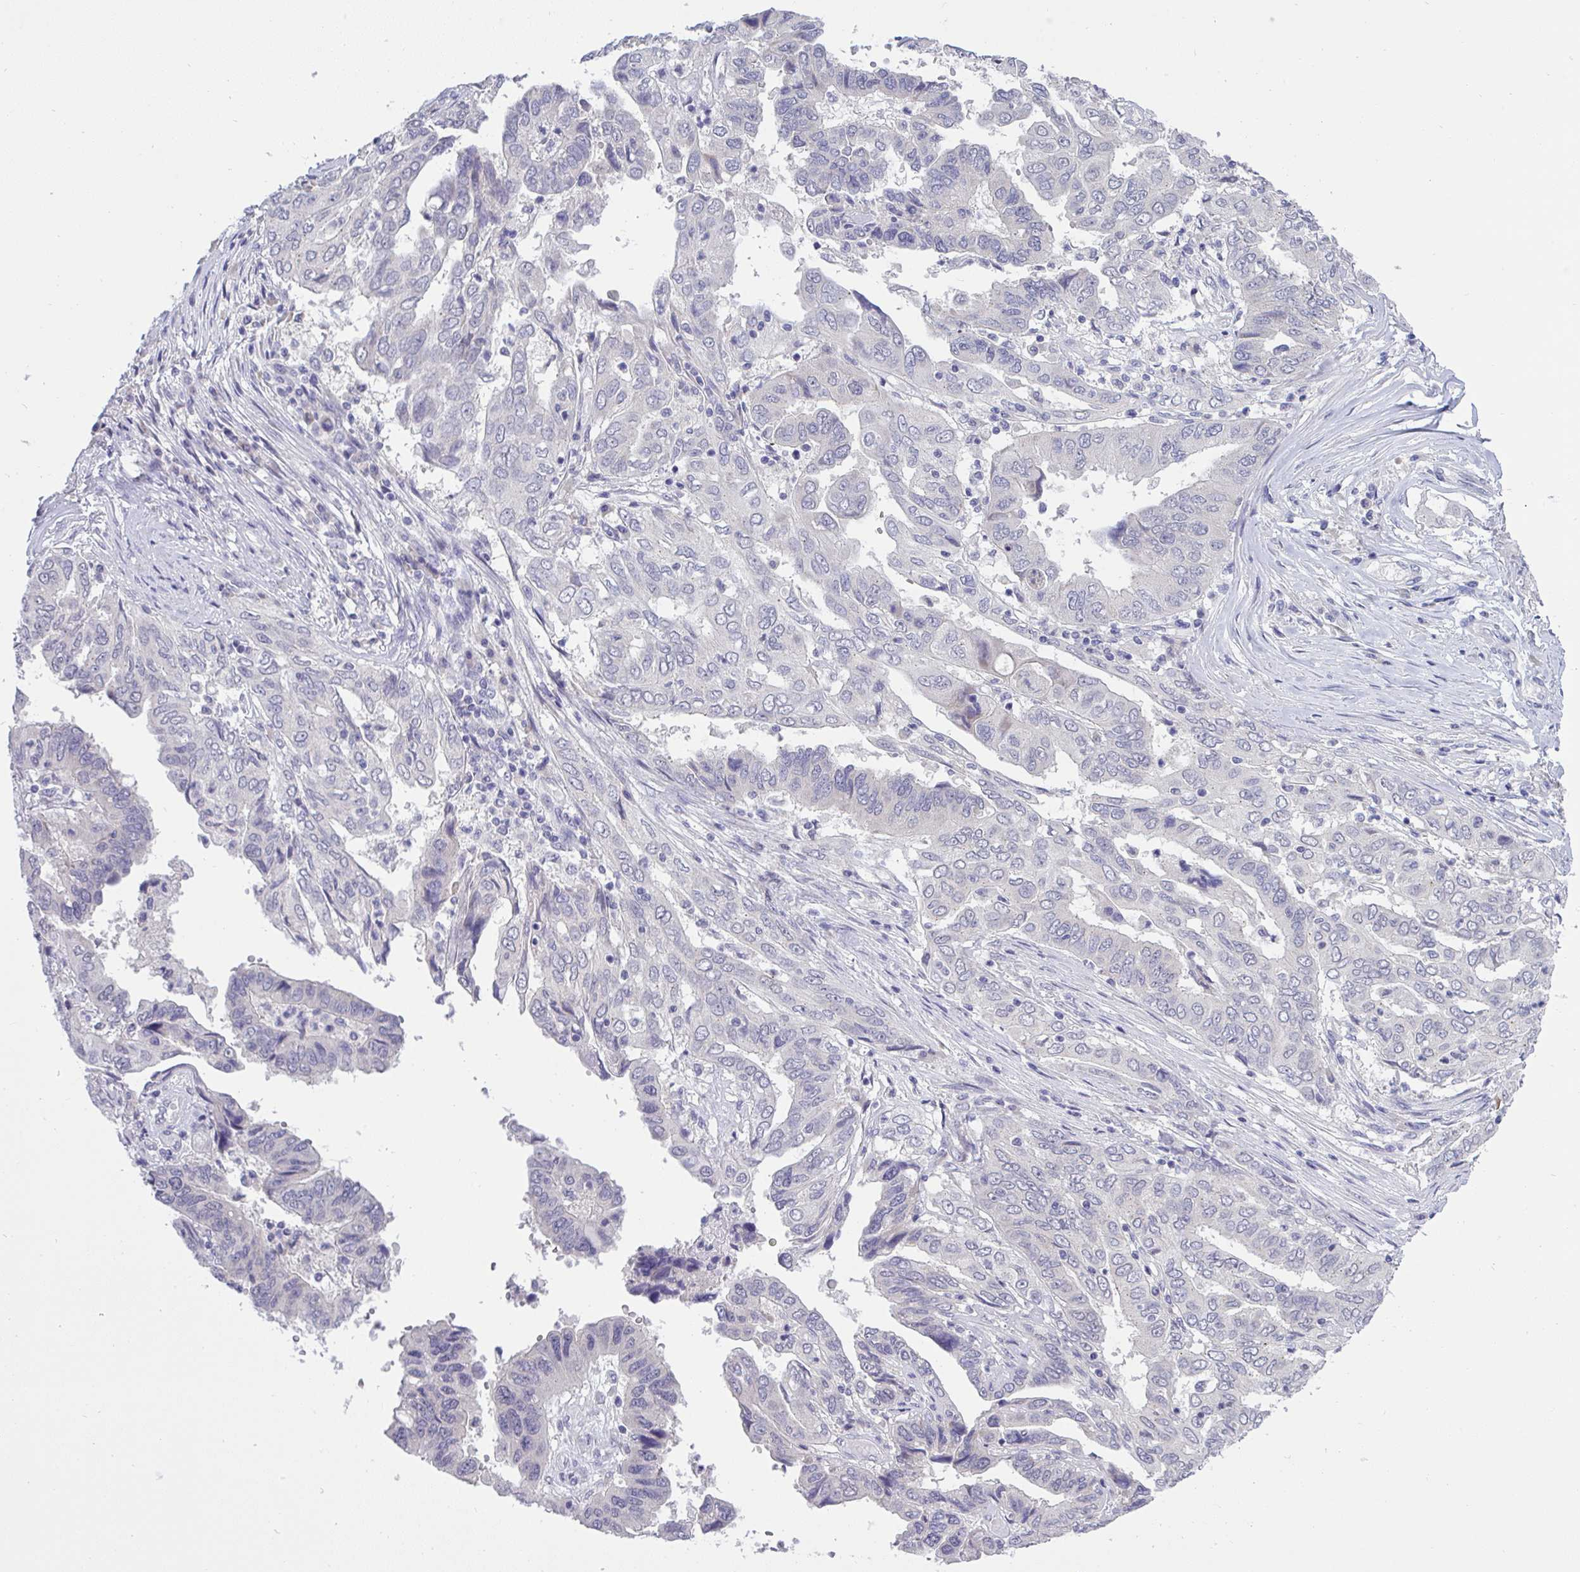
{"staining": {"intensity": "negative", "quantity": "none", "location": "none"}, "tissue": "ovarian cancer", "cell_type": "Tumor cells", "image_type": "cancer", "snomed": [{"axis": "morphology", "description": "Cystadenocarcinoma, serous, NOS"}, {"axis": "topography", "description": "Ovary"}], "caption": "Ovarian cancer stained for a protein using immunohistochemistry (IHC) exhibits no positivity tumor cells.", "gene": "TMEM41A", "patient": {"sex": "female", "age": 79}}